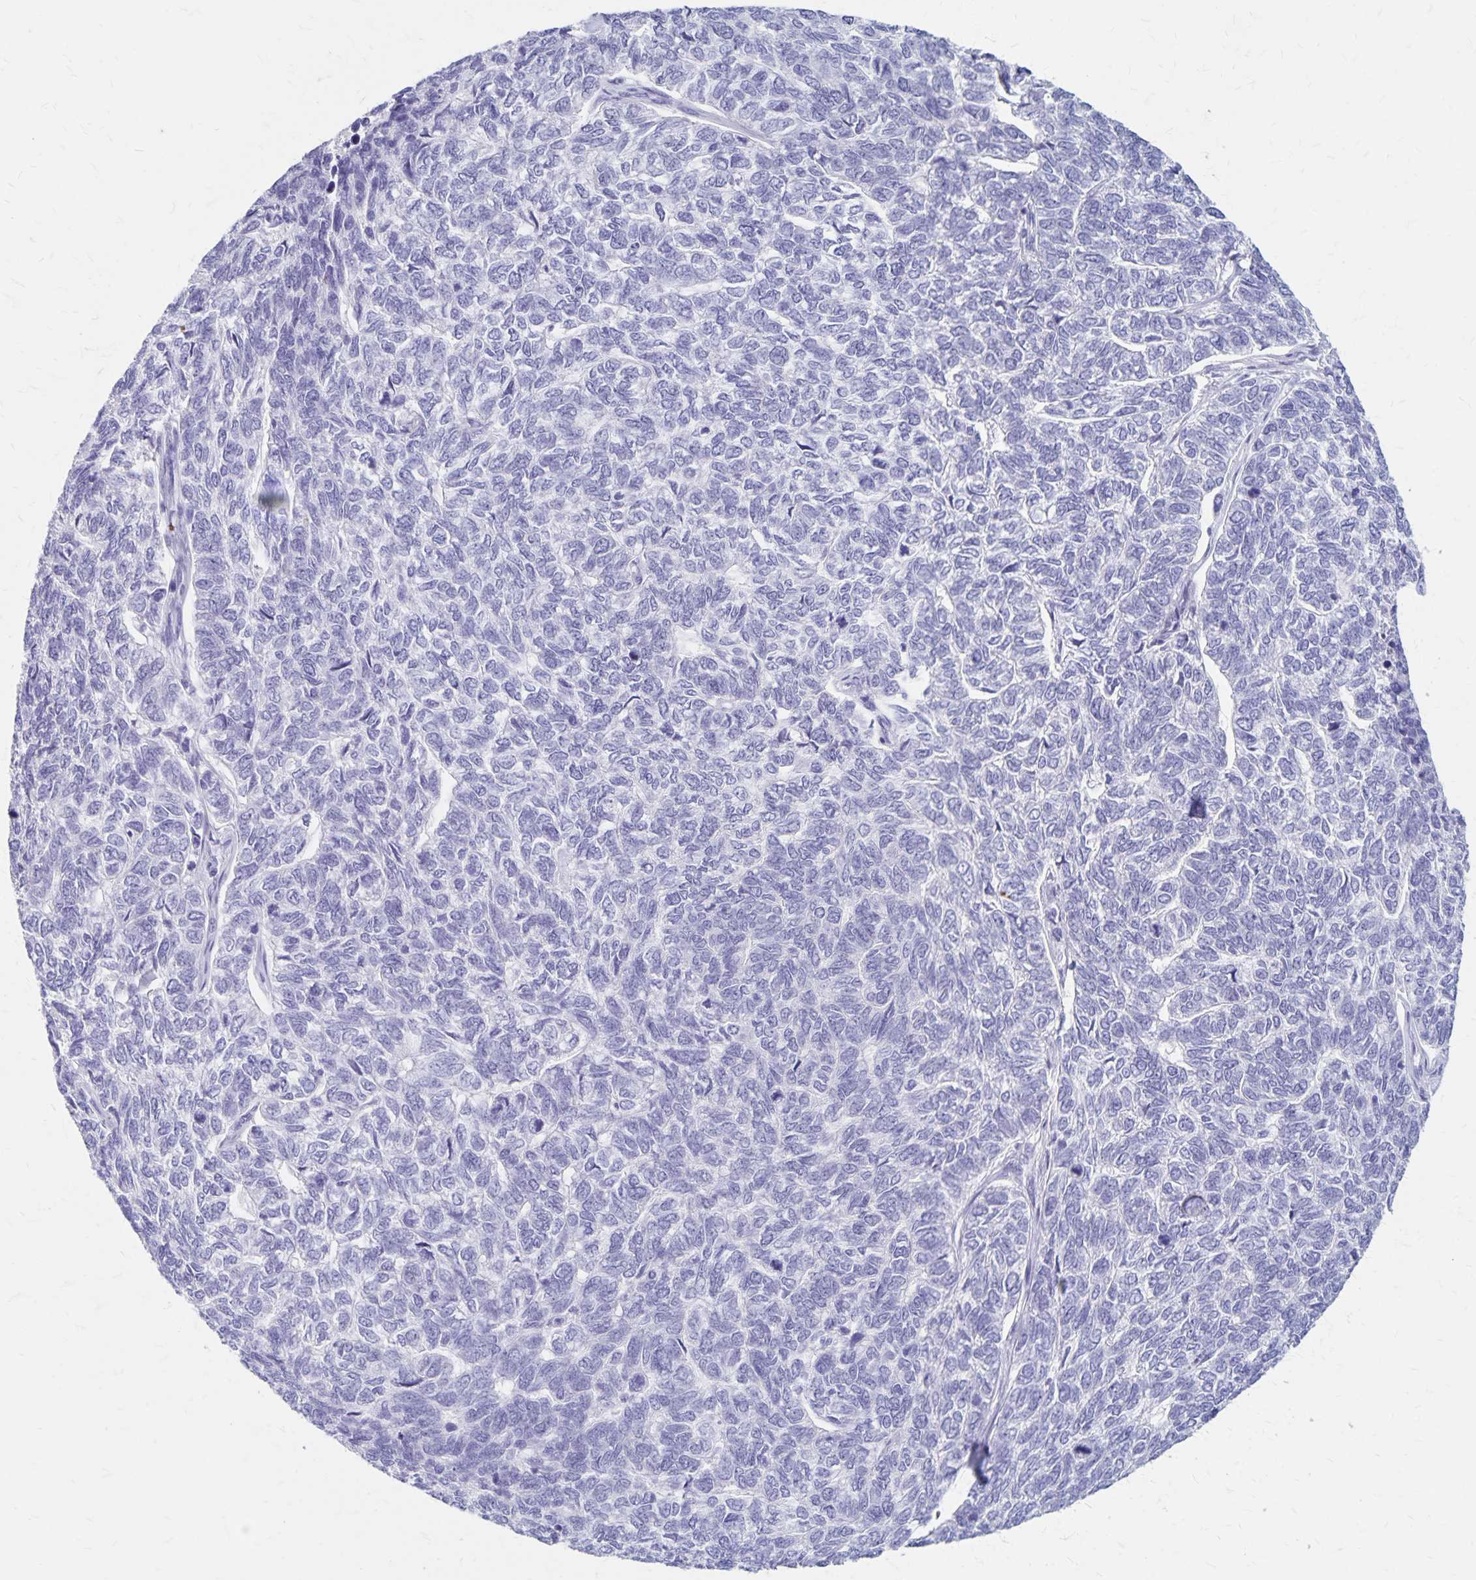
{"staining": {"intensity": "negative", "quantity": "none", "location": "none"}, "tissue": "skin cancer", "cell_type": "Tumor cells", "image_type": "cancer", "snomed": [{"axis": "morphology", "description": "Basal cell carcinoma"}, {"axis": "topography", "description": "Skin"}], "caption": "This histopathology image is of skin cancer stained with IHC to label a protein in brown with the nuclei are counter-stained blue. There is no positivity in tumor cells. Brightfield microscopy of IHC stained with DAB (brown) and hematoxylin (blue), captured at high magnification.", "gene": "GPBAR1", "patient": {"sex": "female", "age": 65}}